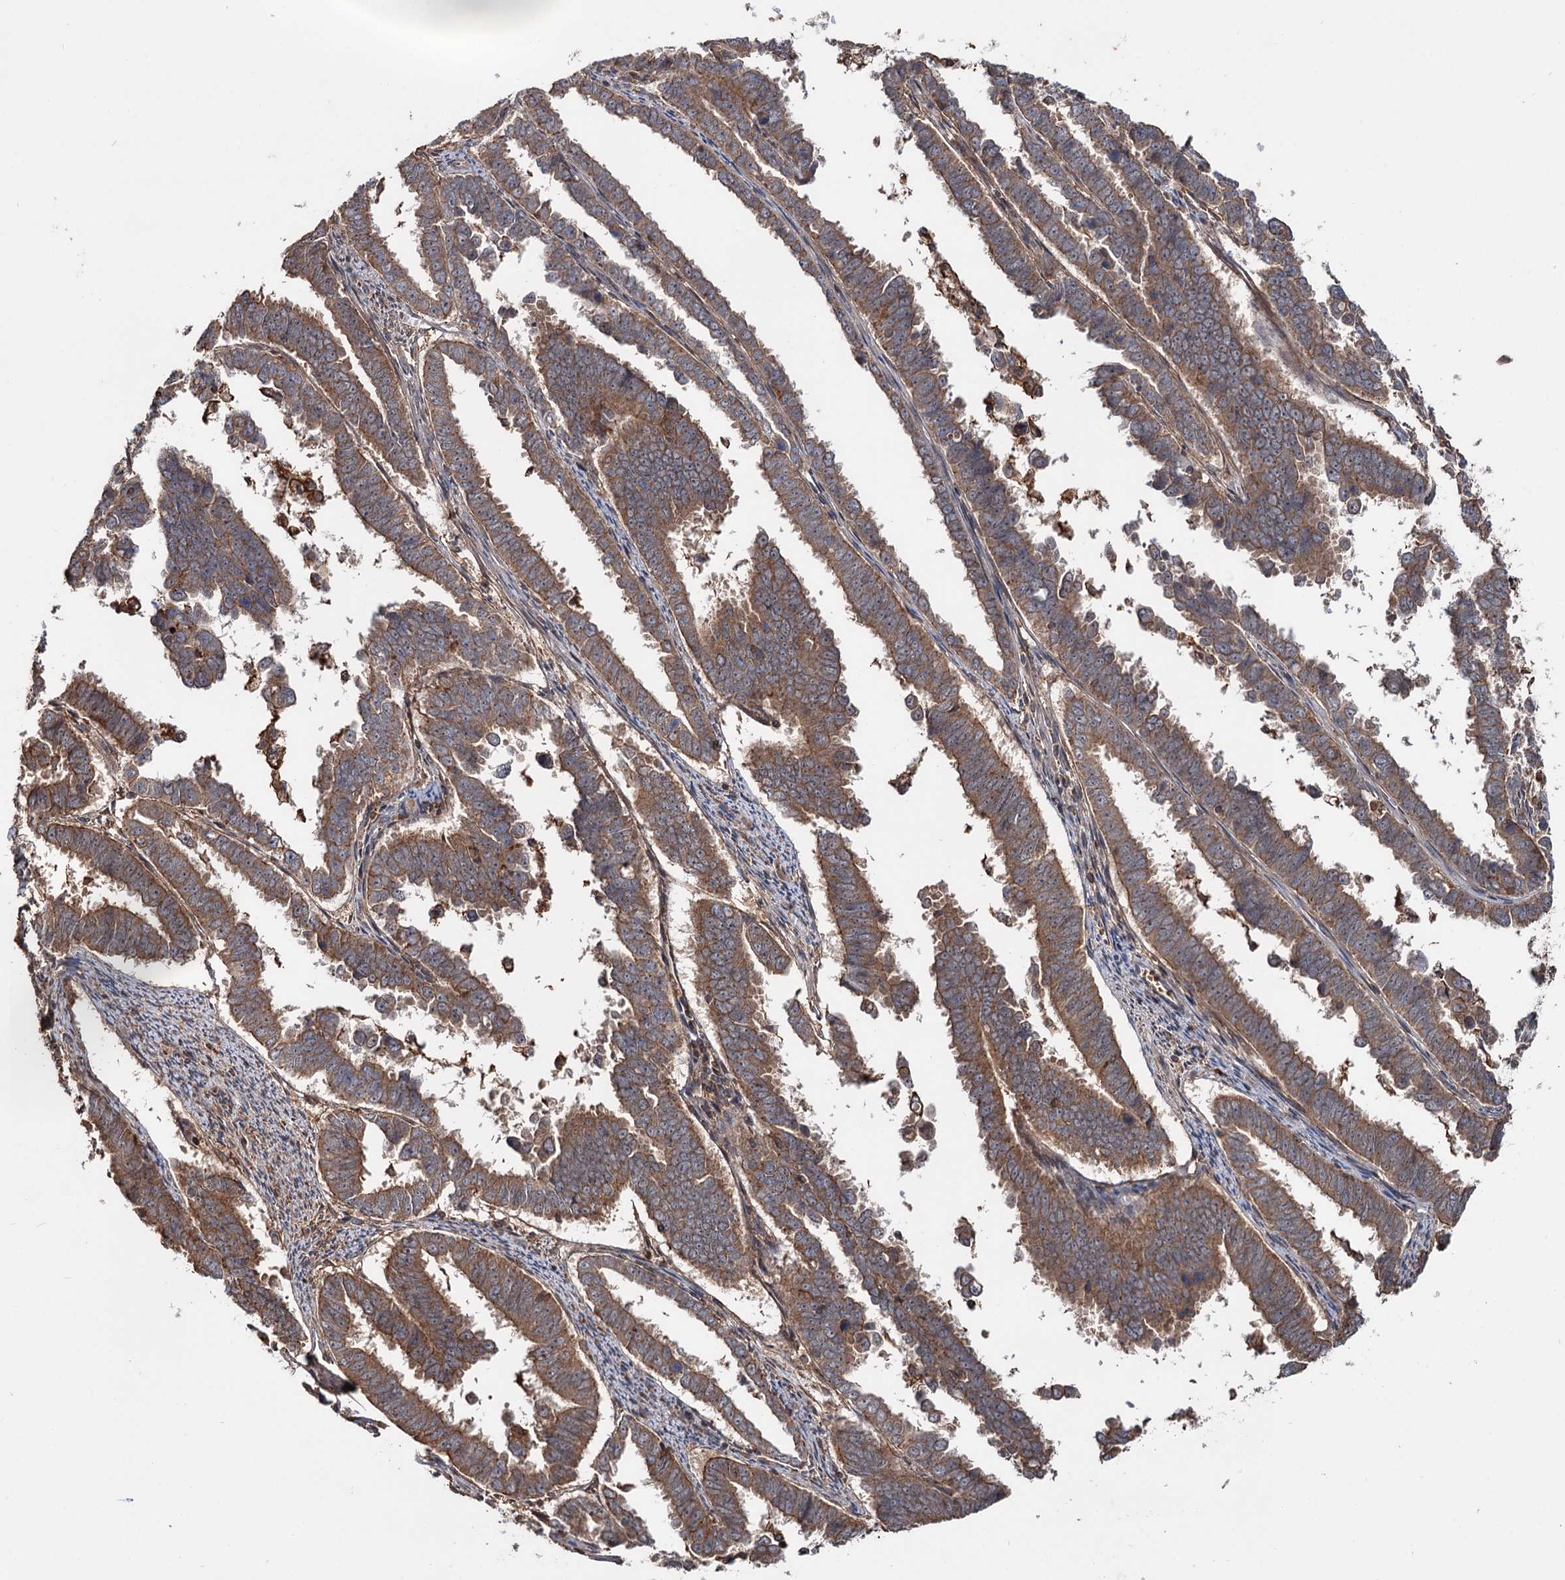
{"staining": {"intensity": "moderate", "quantity": ">75%", "location": "cytoplasmic/membranous"}, "tissue": "endometrial cancer", "cell_type": "Tumor cells", "image_type": "cancer", "snomed": [{"axis": "morphology", "description": "Adenocarcinoma, NOS"}, {"axis": "topography", "description": "Endometrium"}], "caption": "Endometrial cancer (adenocarcinoma) tissue shows moderate cytoplasmic/membranous staining in approximately >75% of tumor cells, visualized by immunohistochemistry.", "gene": "GRIP1", "patient": {"sex": "female", "age": 75}}